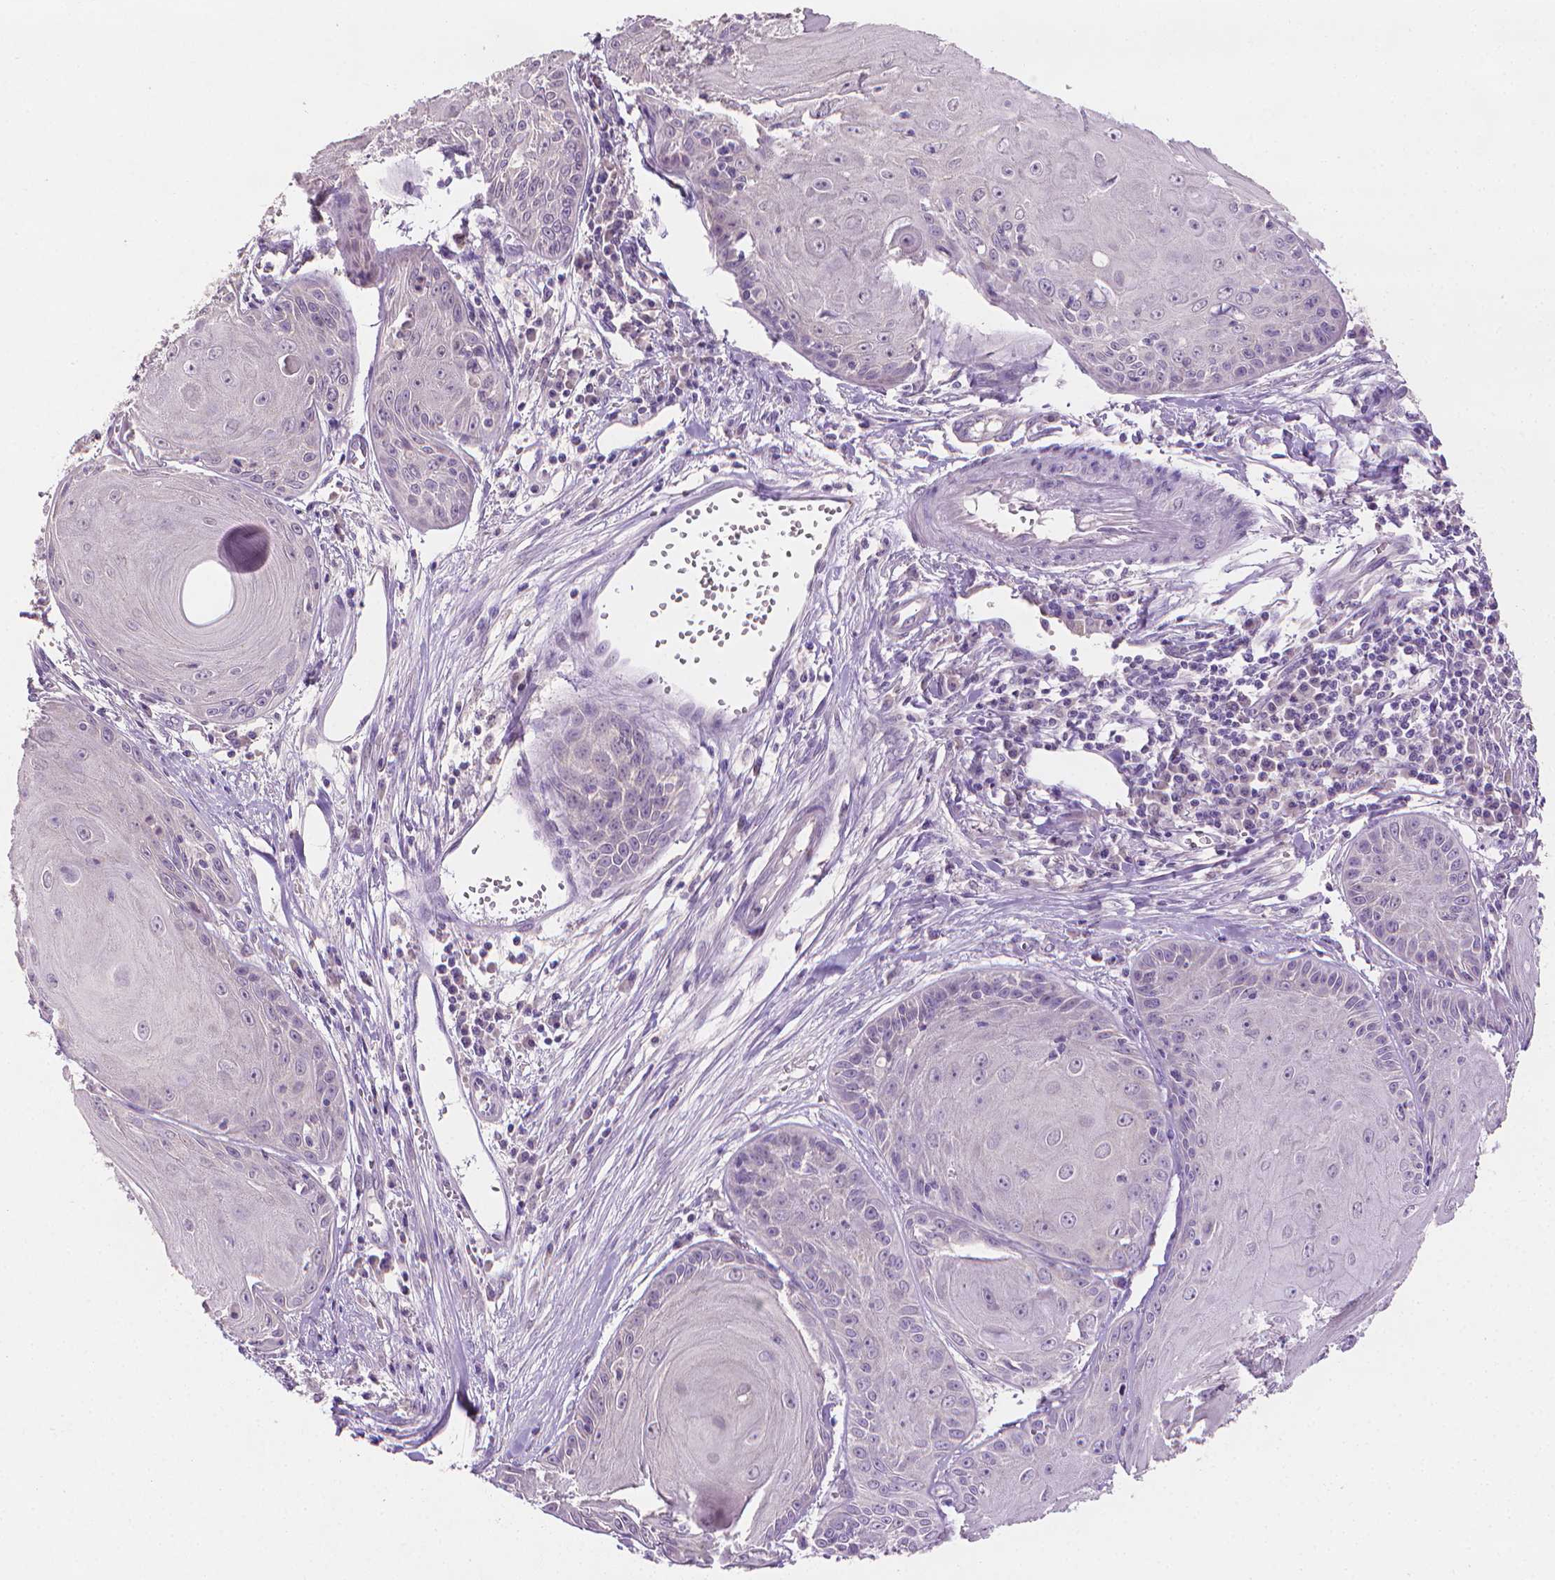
{"staining": {"intensity": "negative", "quantity": "none", "location": "none"}, "tissue": "skin cancer", "cell_type": "Tumor cells", "image_type": "cancer", "snomed": [{"axis": "morphology", "description": "Squamous cell carcinoma, NOS"}, {"axis": "topography", "description": "Skin"}, {"axis": "topography", "description": "Vulva"}], "caption": "DAB immunohistochemical staining of skin cancer (squamous cell carcinoma) demonstrates no significant staining in tumor cells.", "gene": "FASN", "patient": {"sex": "female", "age": 85}}